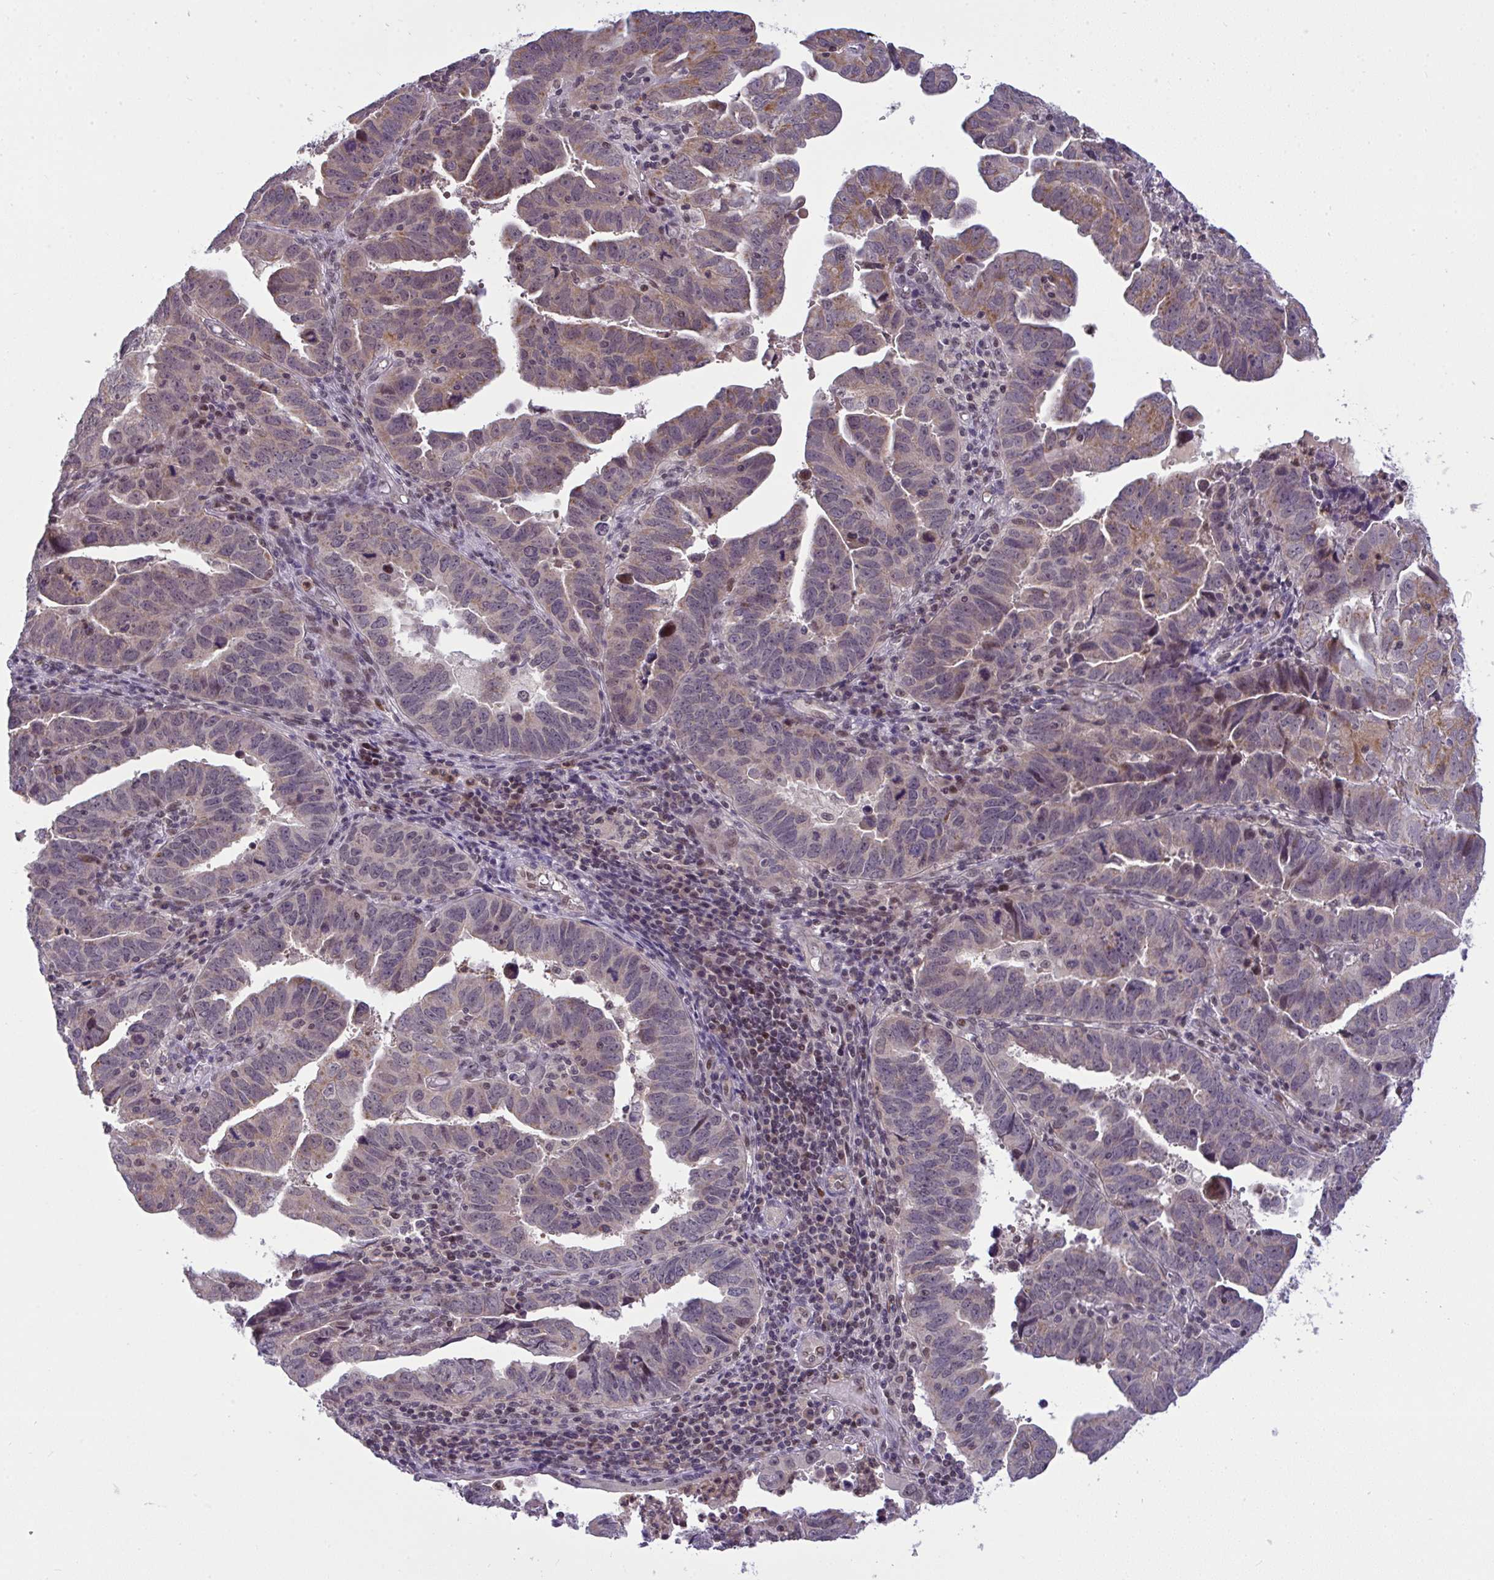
{"staining": {"intensity": "moderate", "quantity": "25%-75%", "location": "cytoplasmic/membranous"}, "tissue": "endometrial cancer", "cell_type": "Tumor cells", "image_type": "cancer", "snomed": [{"axis": "morphology", "description": "Adenocarcinoma, NOS"}, {"axis": "topography", "description": "Uterus"}], "caption": "An IHC histopathology image of neoplastic tissue is shown. Protein staining in brown labels moderate cytoplasmic/membranous positivity in adenocarcinoma (endometrial) within tumor cells. (DAB (3,3'-diaminobenzidine) IHC with brightfield microscopy, high magnification).", "gene": "KLF2", "patient": {"sex": "female", "age": 62}}